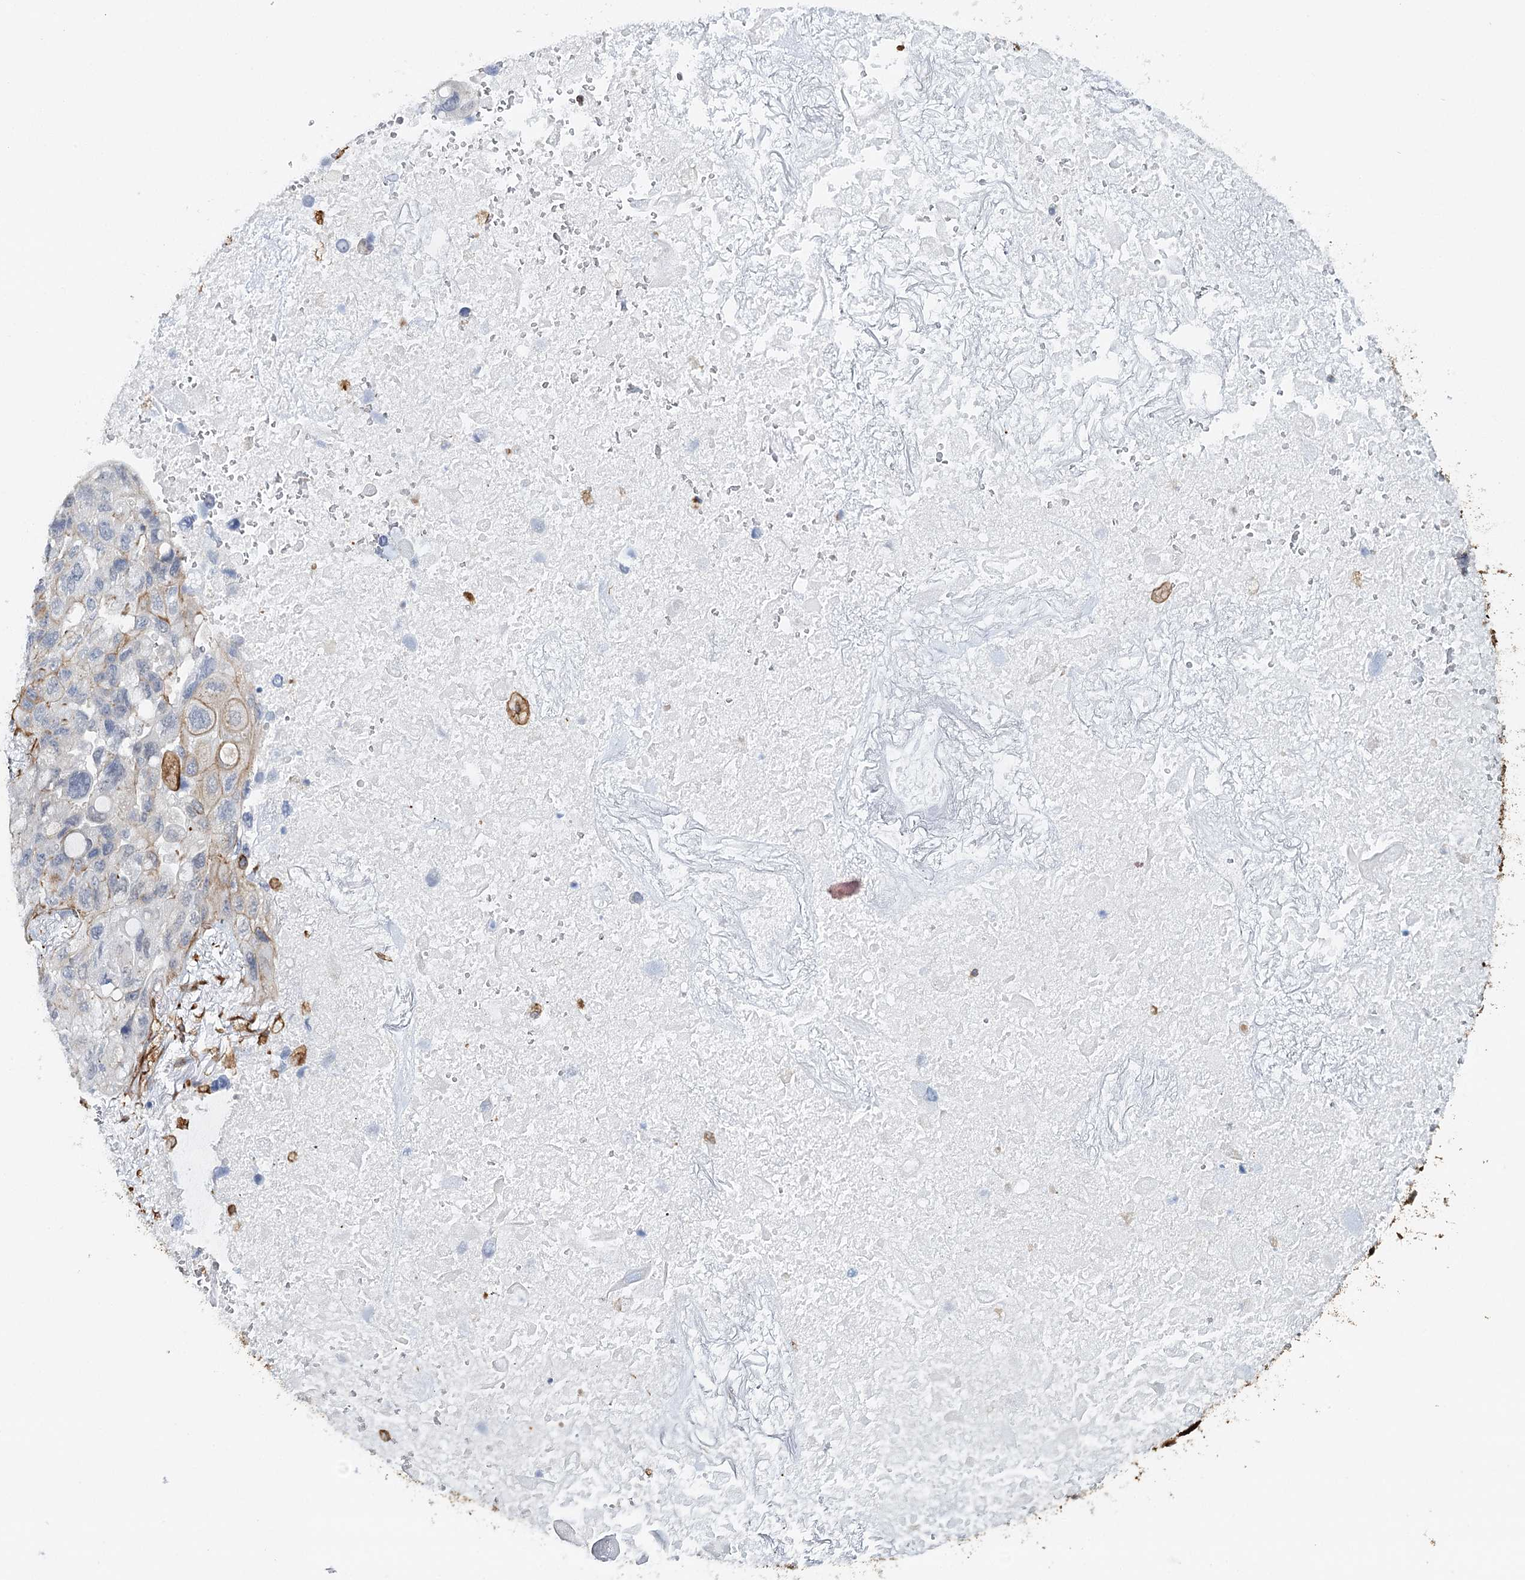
{"staining": {"intensity": "negative", "quantity": "none", "location": "none"}, "tissue": "lung cancer", "cell_type": "Tumor cells", "image_type": "cancer", "snomed": [{"axis": "morphology", "description": "Squamous cell carcinoma, NOS"}, {"axis": "topography", "description": "Lung"}], "caption": "This is a image of immunohistochemistry staining of lung cancer (squamous cell carcinoma), which shows no positivity in tumor cells.", "gene": "SYNPO", "patient": {"sex": "female", "age": 73}}